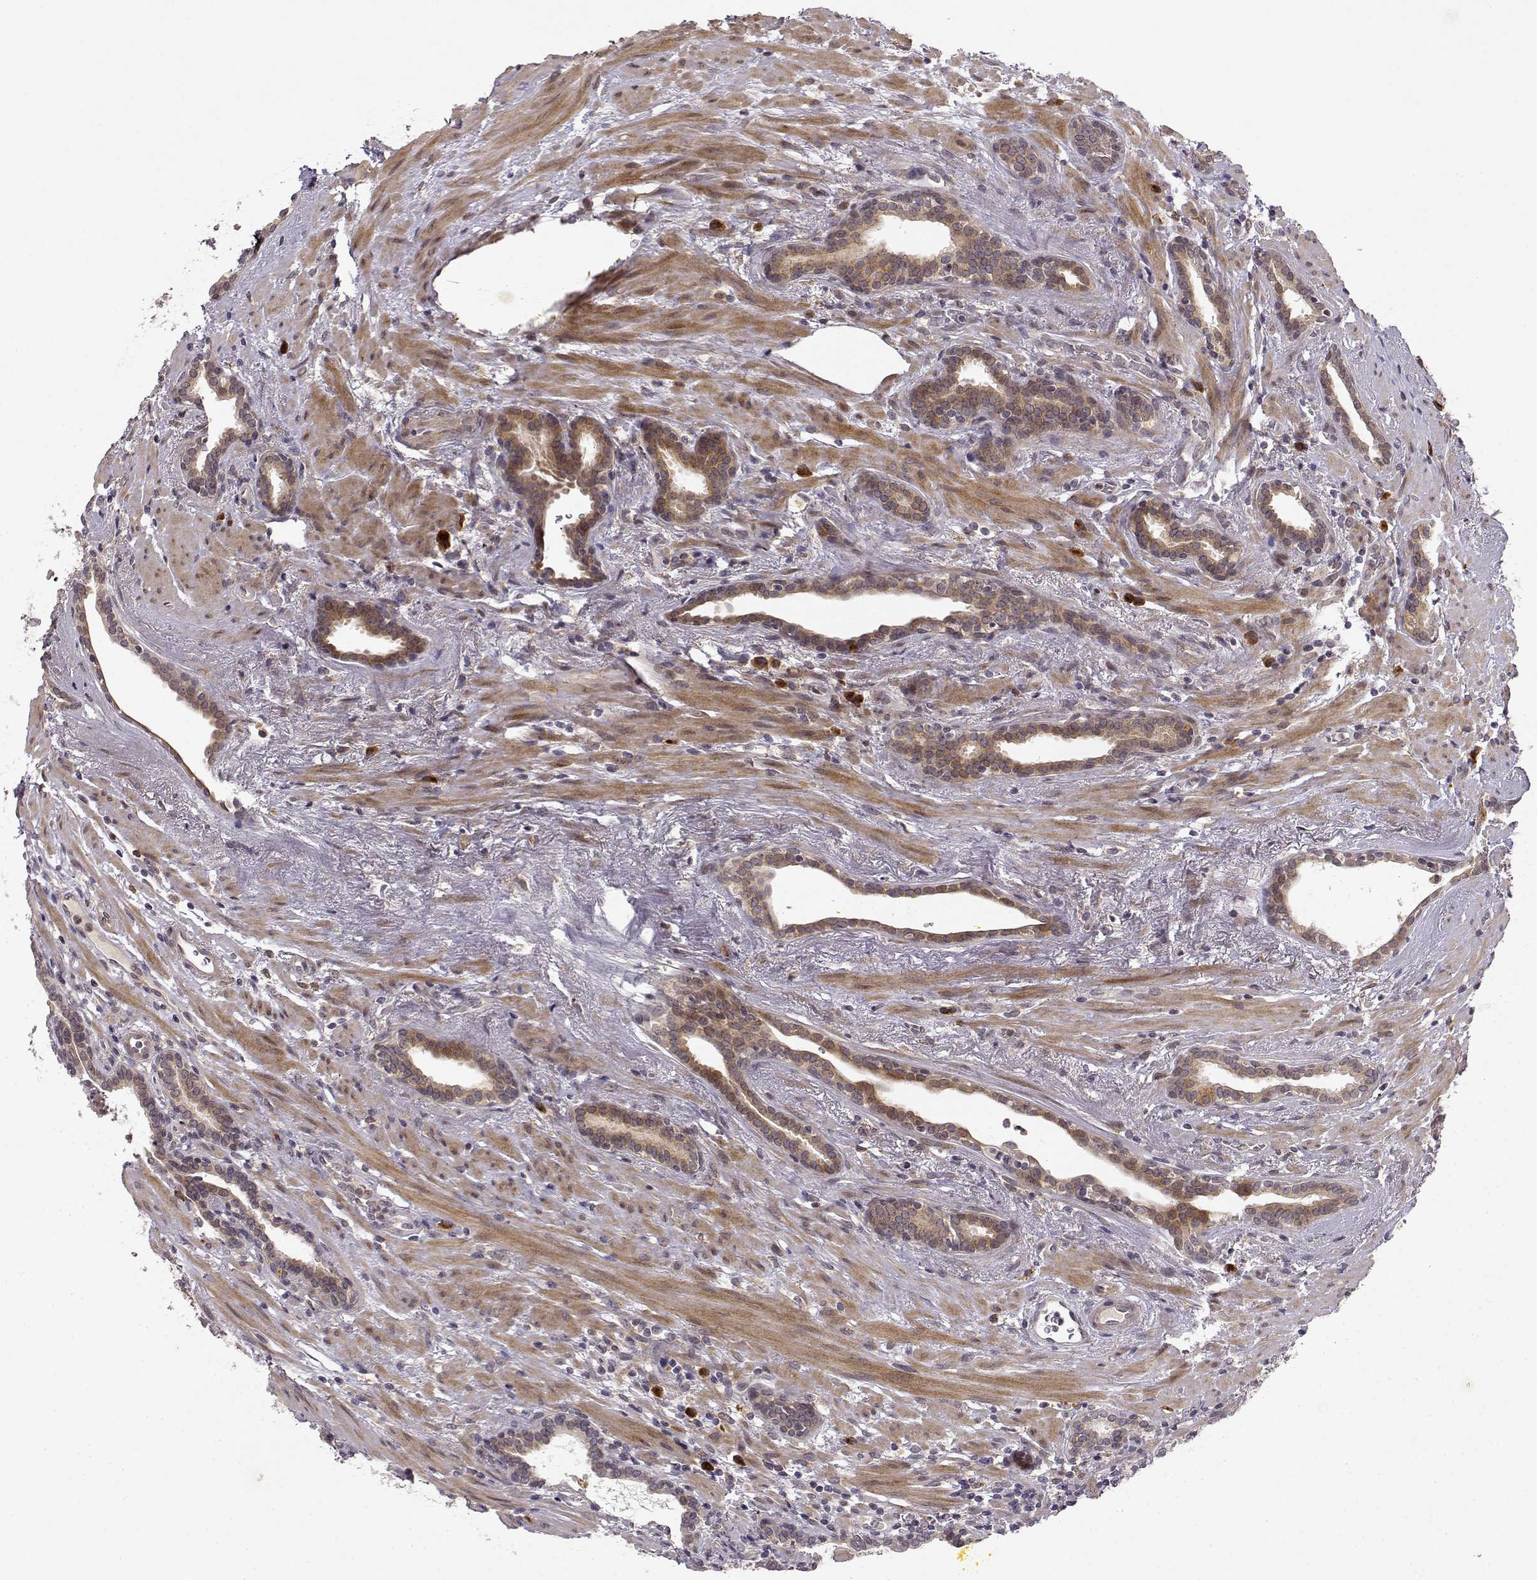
{"staining": {"intensity": "moderate", "quantity": ">75%", "location": "cytoplasmic/membranous"}, "tissue": "prostate cancer", "cell_type": "Tumor cells", "image_type": "cancer", "snomed": [{"axis": "morphology", "description": "Adenocarcinoma, NOS"}, {"axis": "topography", "description": "Prostate"}], "caption": "Moderate cytoplasmic/membranous protein expression is present in approximately >75% of tumor cells in adenocarcinoma (prostate).", "gene": "ERGIC2", "patient": {"sex": "male", "age": 66}}